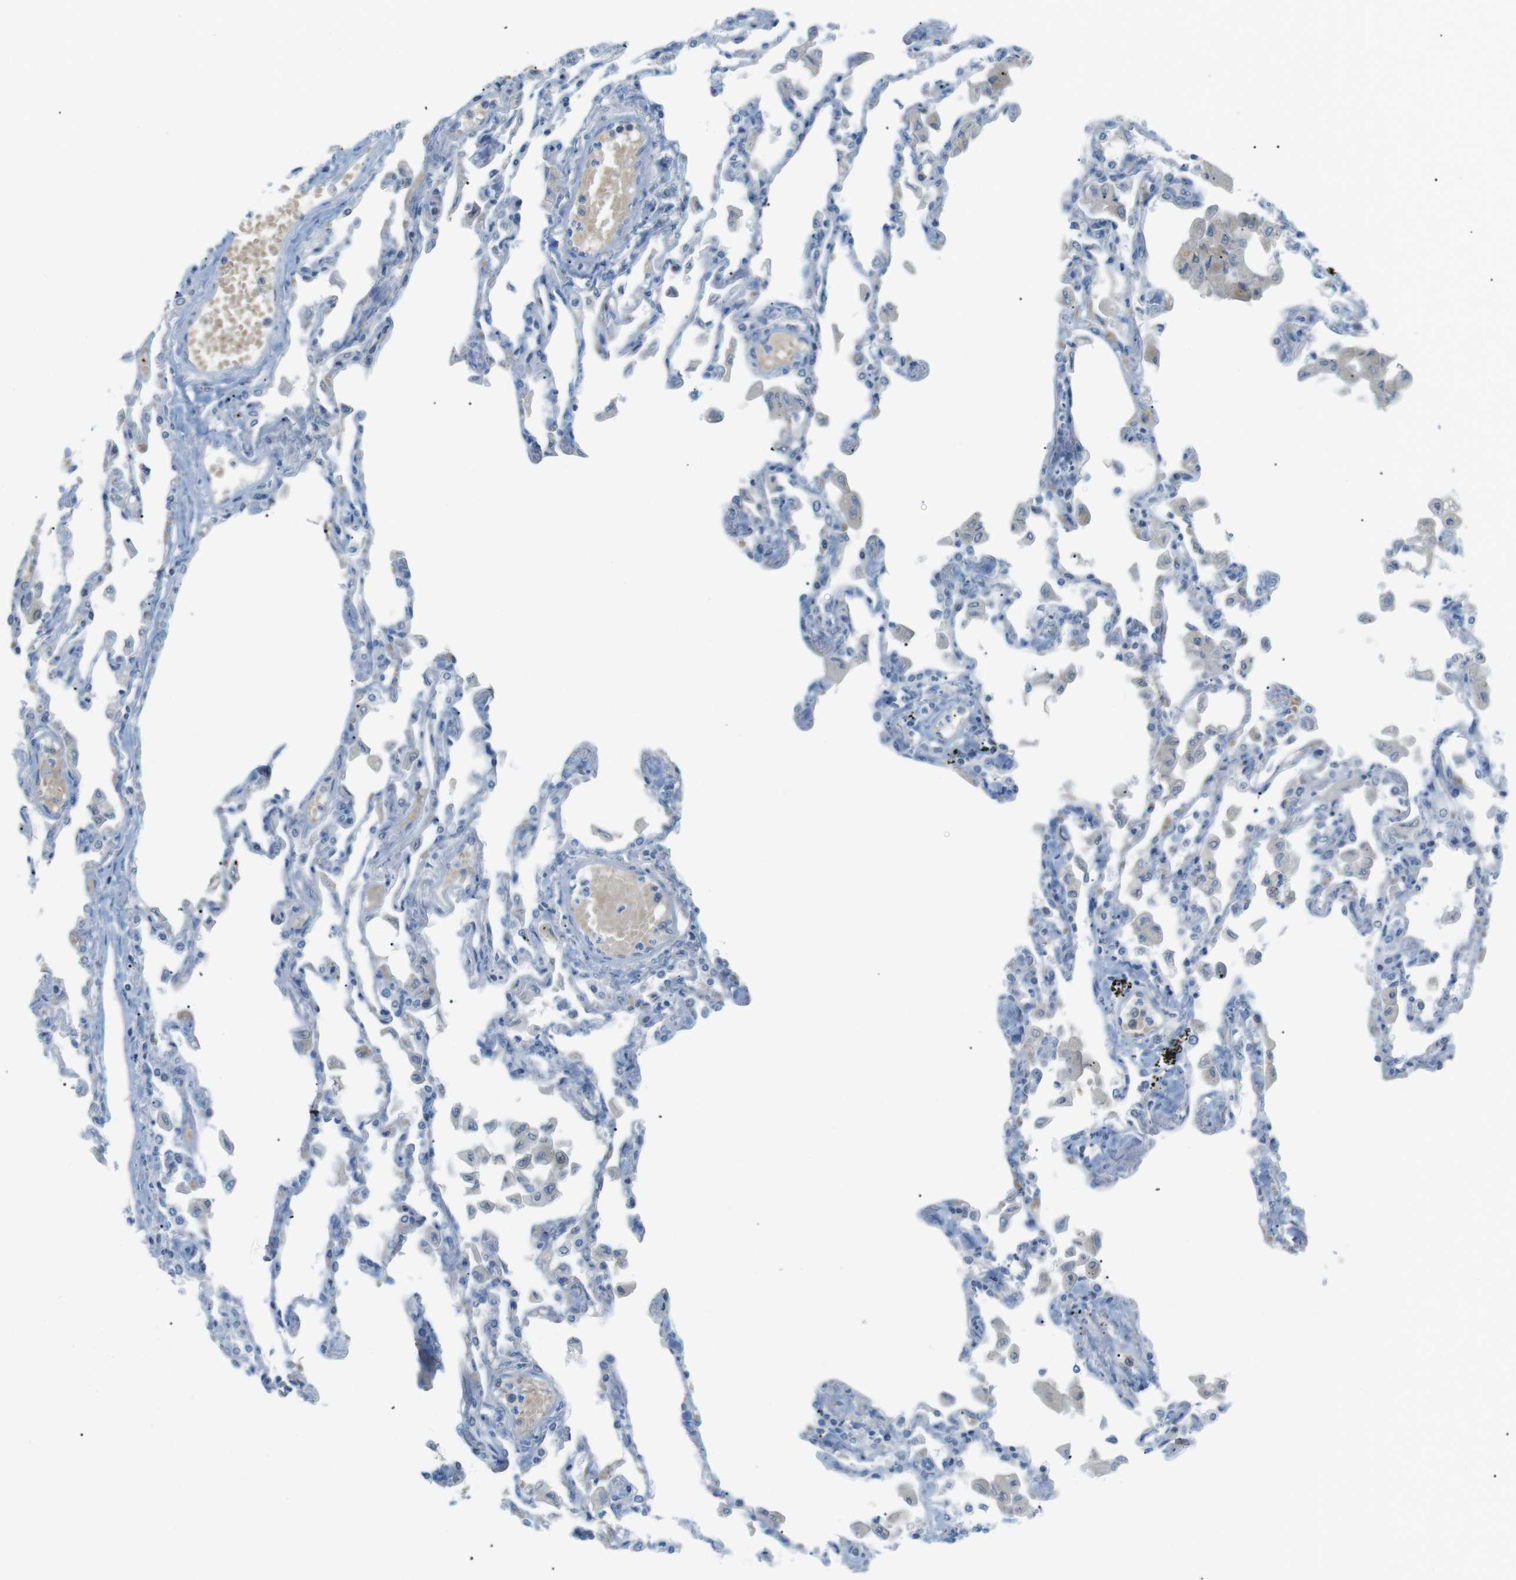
{"staining": {"intensity": "negative", "quantity": "none", "location": "none"}, "tissue": "lung", "cell_type": "Alveolar cells", "image_type": "normal", "snomed": [{"axis": "morphology", "description": "Normal tissue, NOS"}, {"axis": "topography", "description": "Bronchus"}, {"axis": "topography", "description": "Lung"}], "caption": "IHC histopathology image of unremarkable lung stained for a protein (brown), which reveals no expression in alveolar cells. (DAB immunohistochemistry with hematoxylin counter stain).", "gene": "AZGP1", "patient": {"sex": "female", "age": 49}}